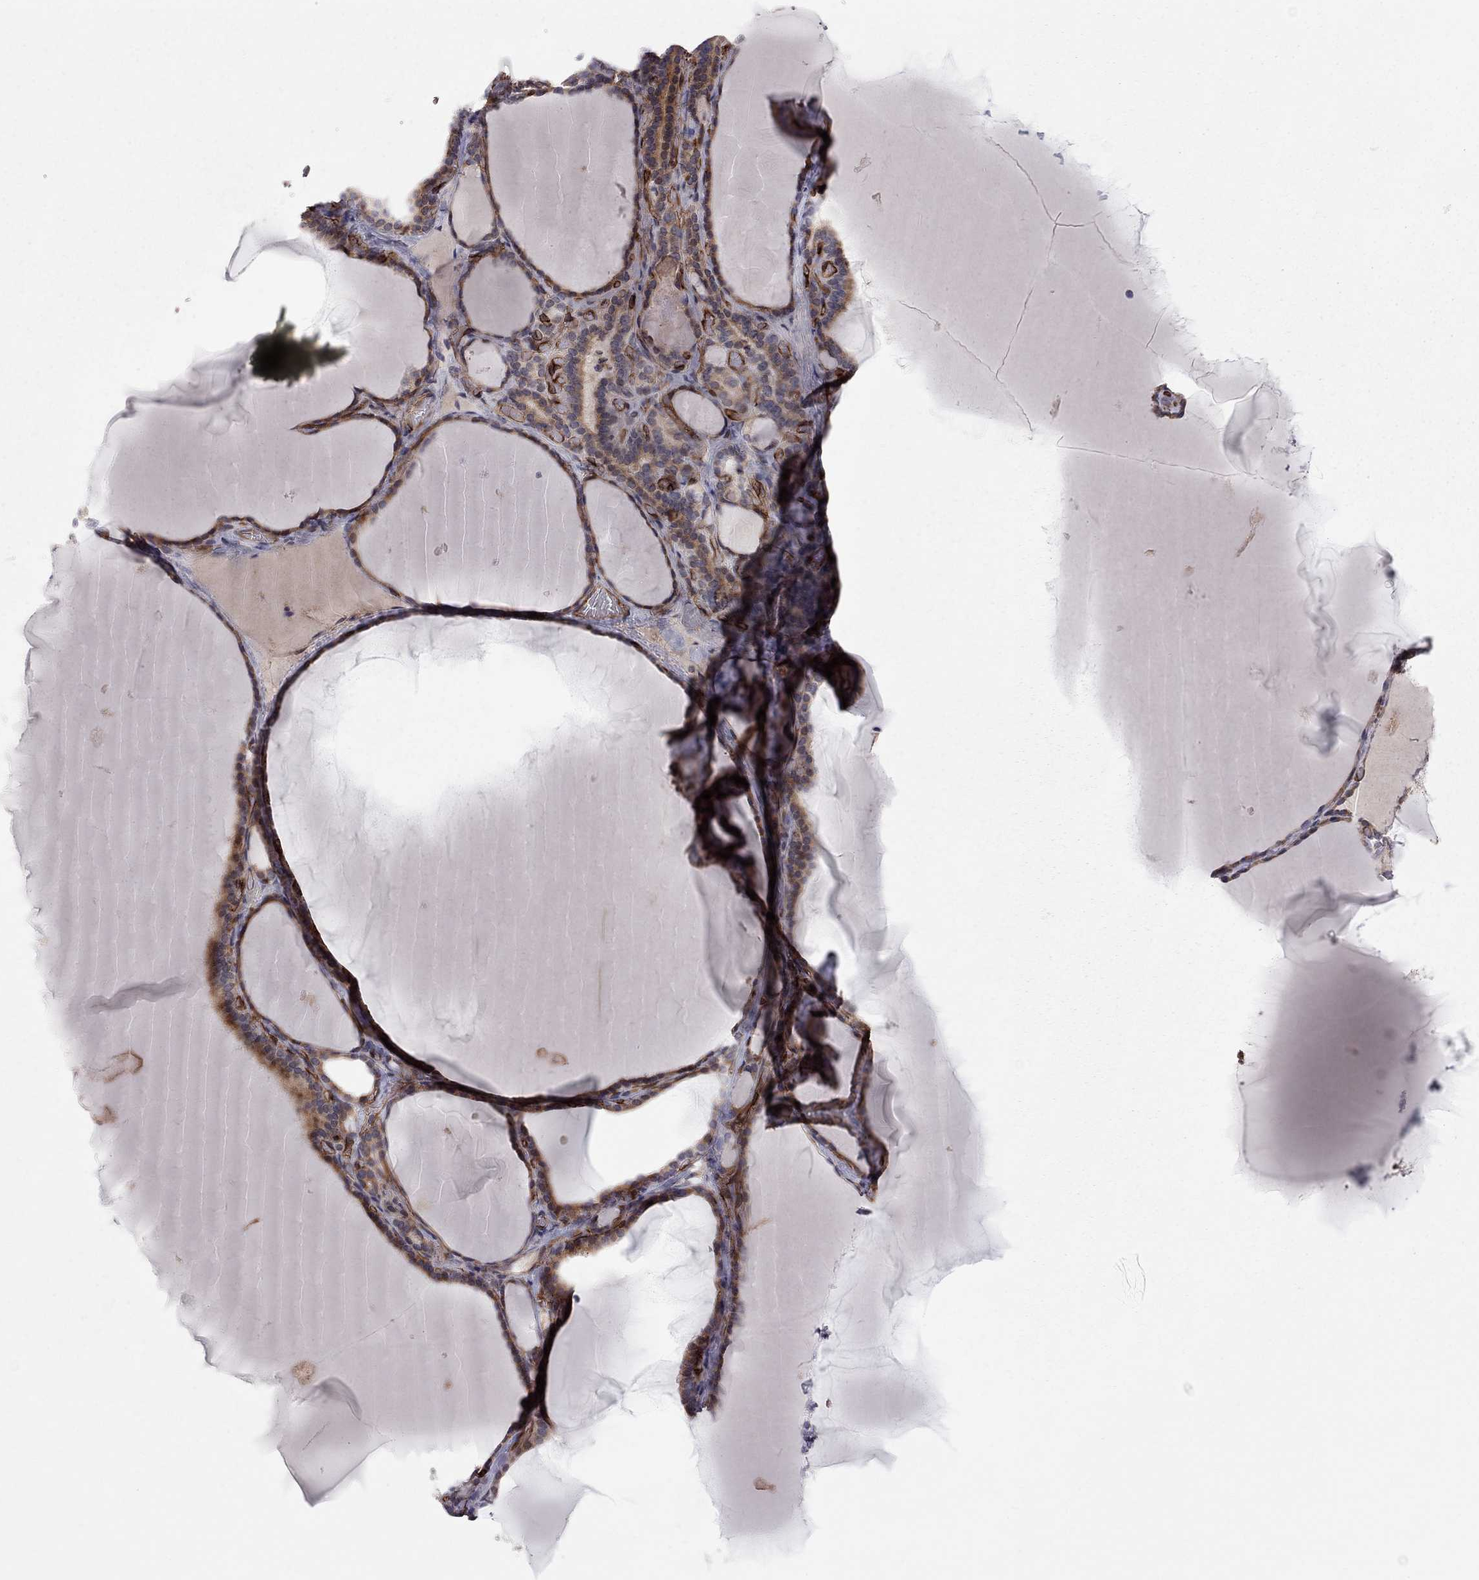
{"staining": {"intensity": "moderate", "quantity": ">75%", "location": "cytoplasmic/membranous"}, "tissue": "thyroid gland", "cell_type": "Glandular cells", "image_type": "normal", "snomed": [{"axis": "morphology", "description": "Normal tissue, NOS"}, {"axis": "morphology", "description": "Hyperplasia, NOS"}, {"axis": "topography", "description": "Thyroid gland"}], "caption": "Thyroid gland stained for a protein (brown) shows moderate cytoplasmic/membranous positive positivity in approximately >75% of glandular cells.", "gene": "EXOC3L2", "patient": {"sex": "female", "age": 27}}